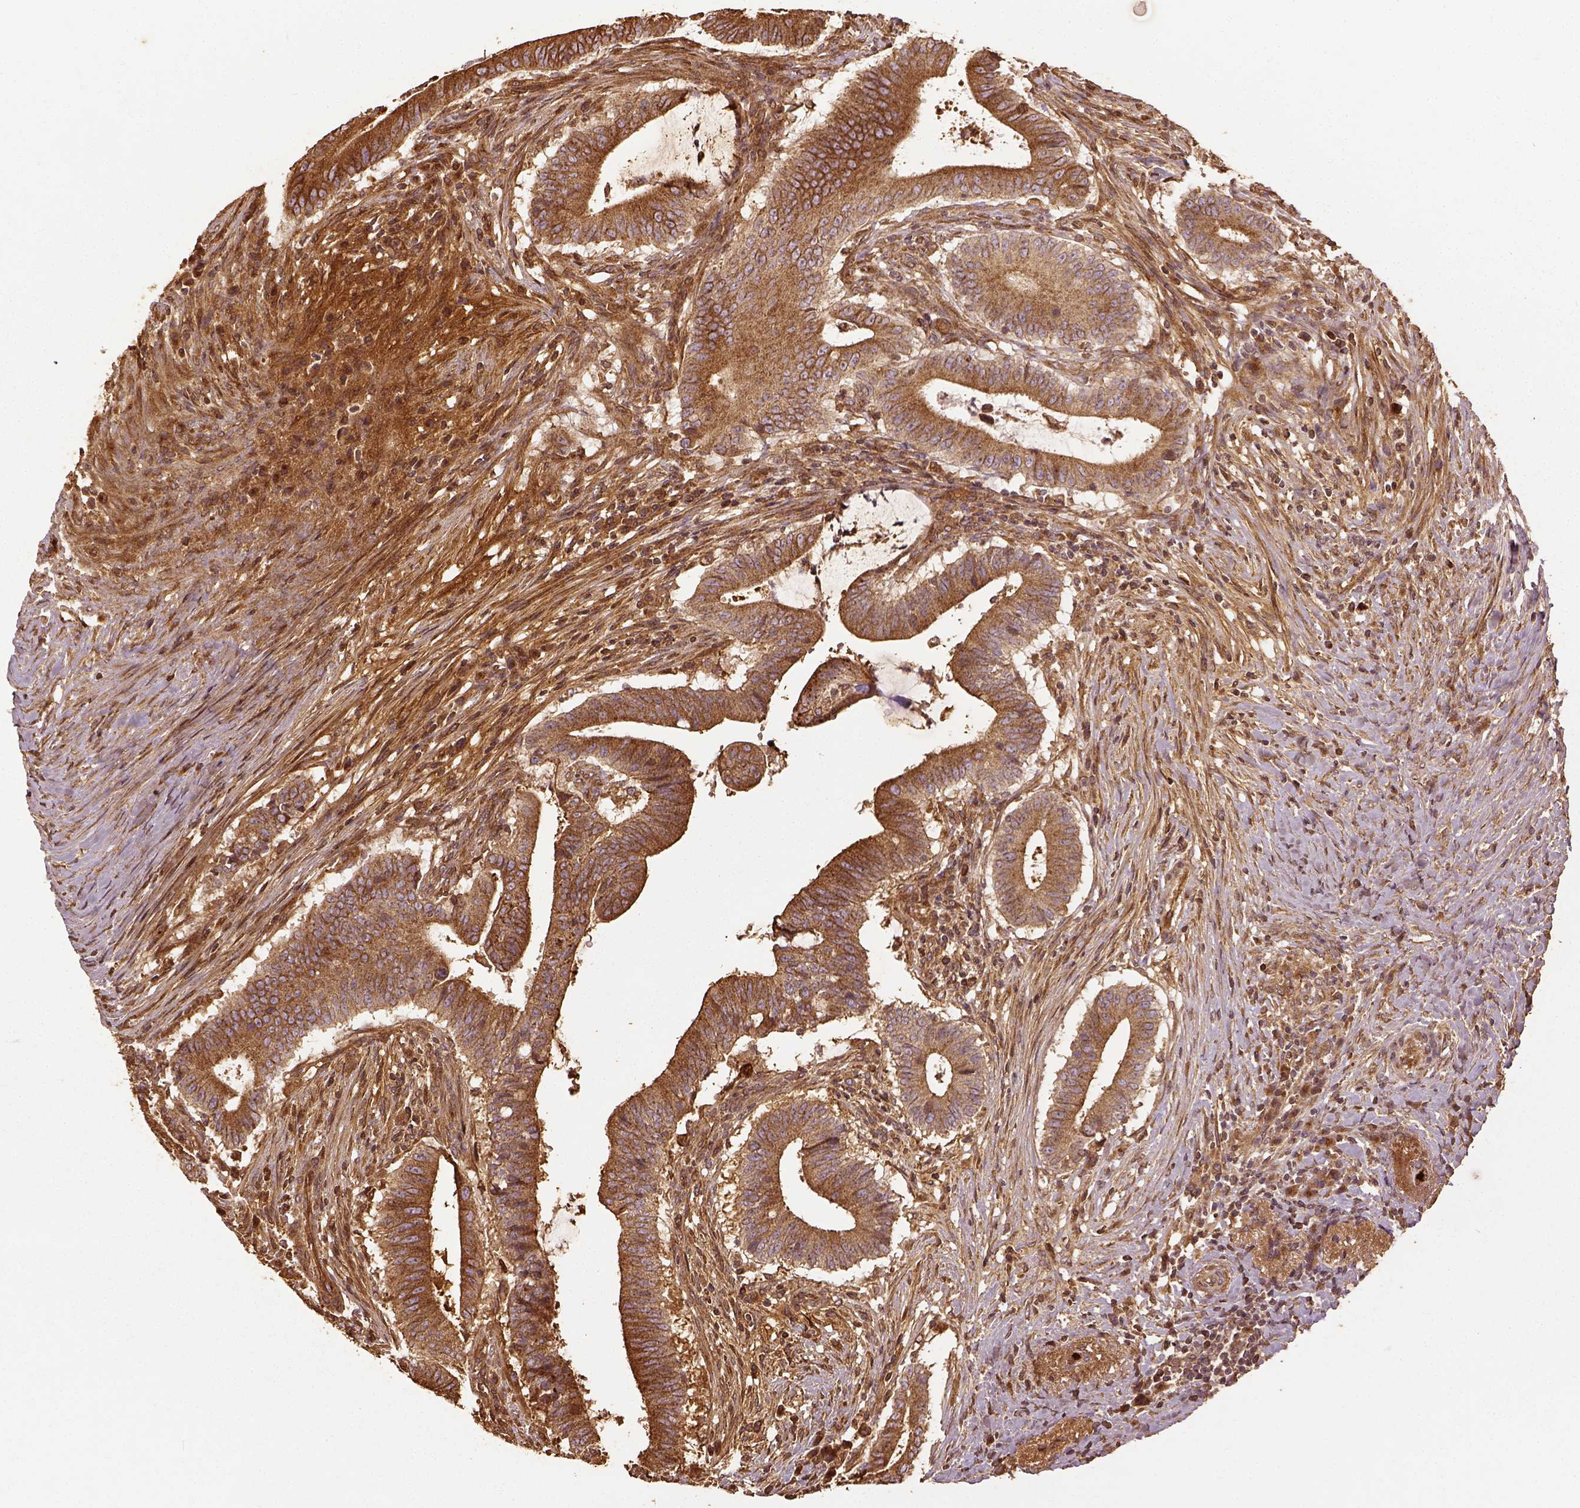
{"staining": {"intensity": "moderate", "quantity": ">75%", "location": "cytoplasmic/membranous"}, "tissue": "colorectal cancer", "cell_type": "Tumor cells", "image_type": "cancer", "snomed": [{"axis": "morphology", "description": "Adenocarcinoma, NOS"}, {"axis": "topography", "description": "Colon"}], "caption": "The histopathology image shows immunohistochemical staining of colorectal adenocarcinoma. There is moderate cytoplasmic/membranous staining is present in approximately >75% of tumor cells.", "gene": "VEGFA", "patient": {"sex": "female", "age": 43}}